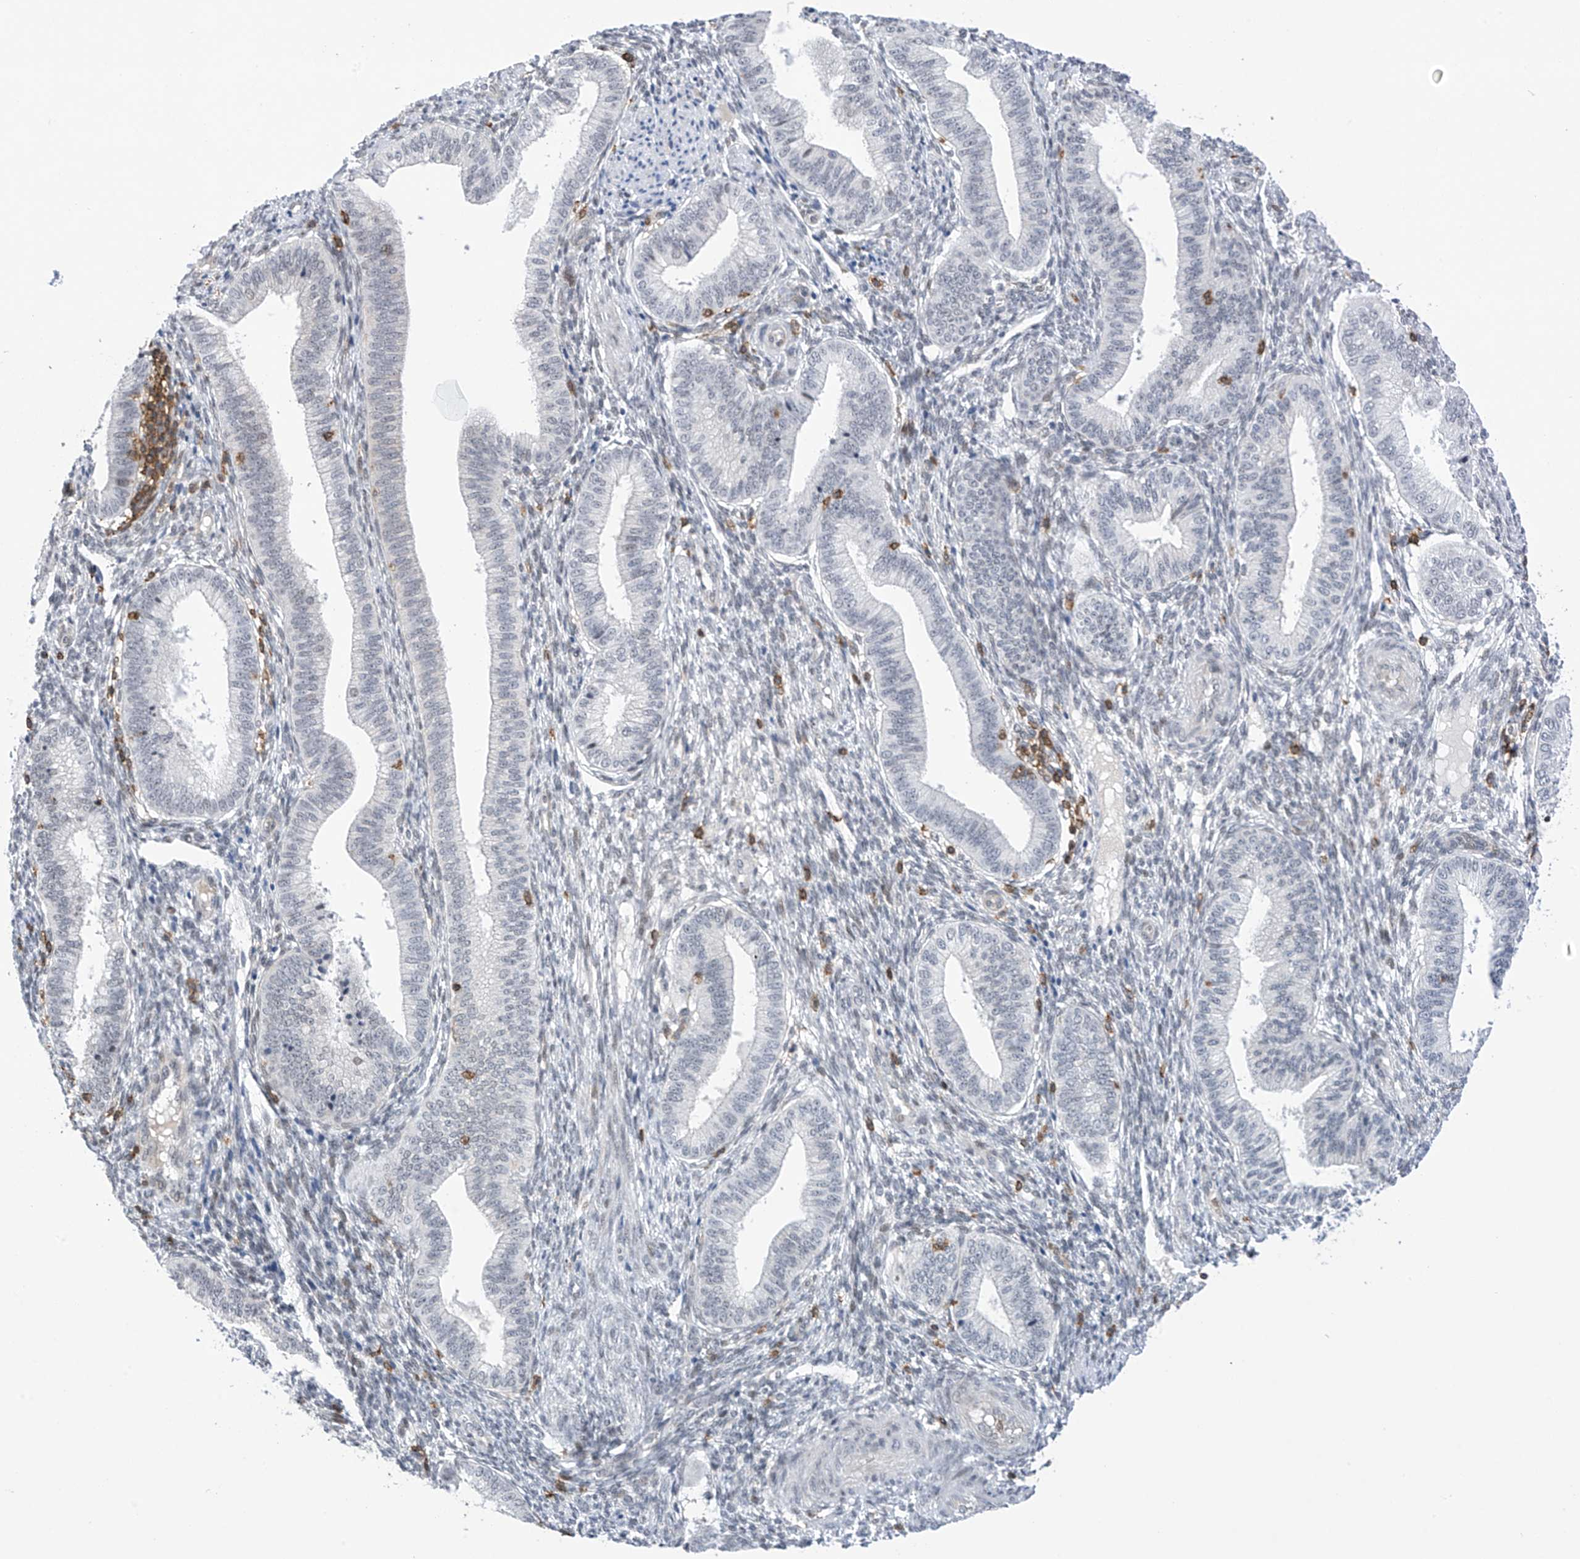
{"staining": {"intensity": "weak", "quantity": "<25%", "location": "cytoplasmic/membranous"}, "tissue": "endometrium", "cell_type": "Cells in endometrial stroma", "image_type": "normal", "snomed": [{"axis": "morphology", "description": "Normal tissue, NOS"}, {"axis": "topography", "description": "Endometrium"}], "caption": "Cells in endometrial stroma are negative for protein expression in normal human endometrium. The staining is performed using DAB brown chromogen with nuclei counter-stained in using hematoxylin.", "gene": "MSL3", "patient": {"sex": "female", "age": 39}}